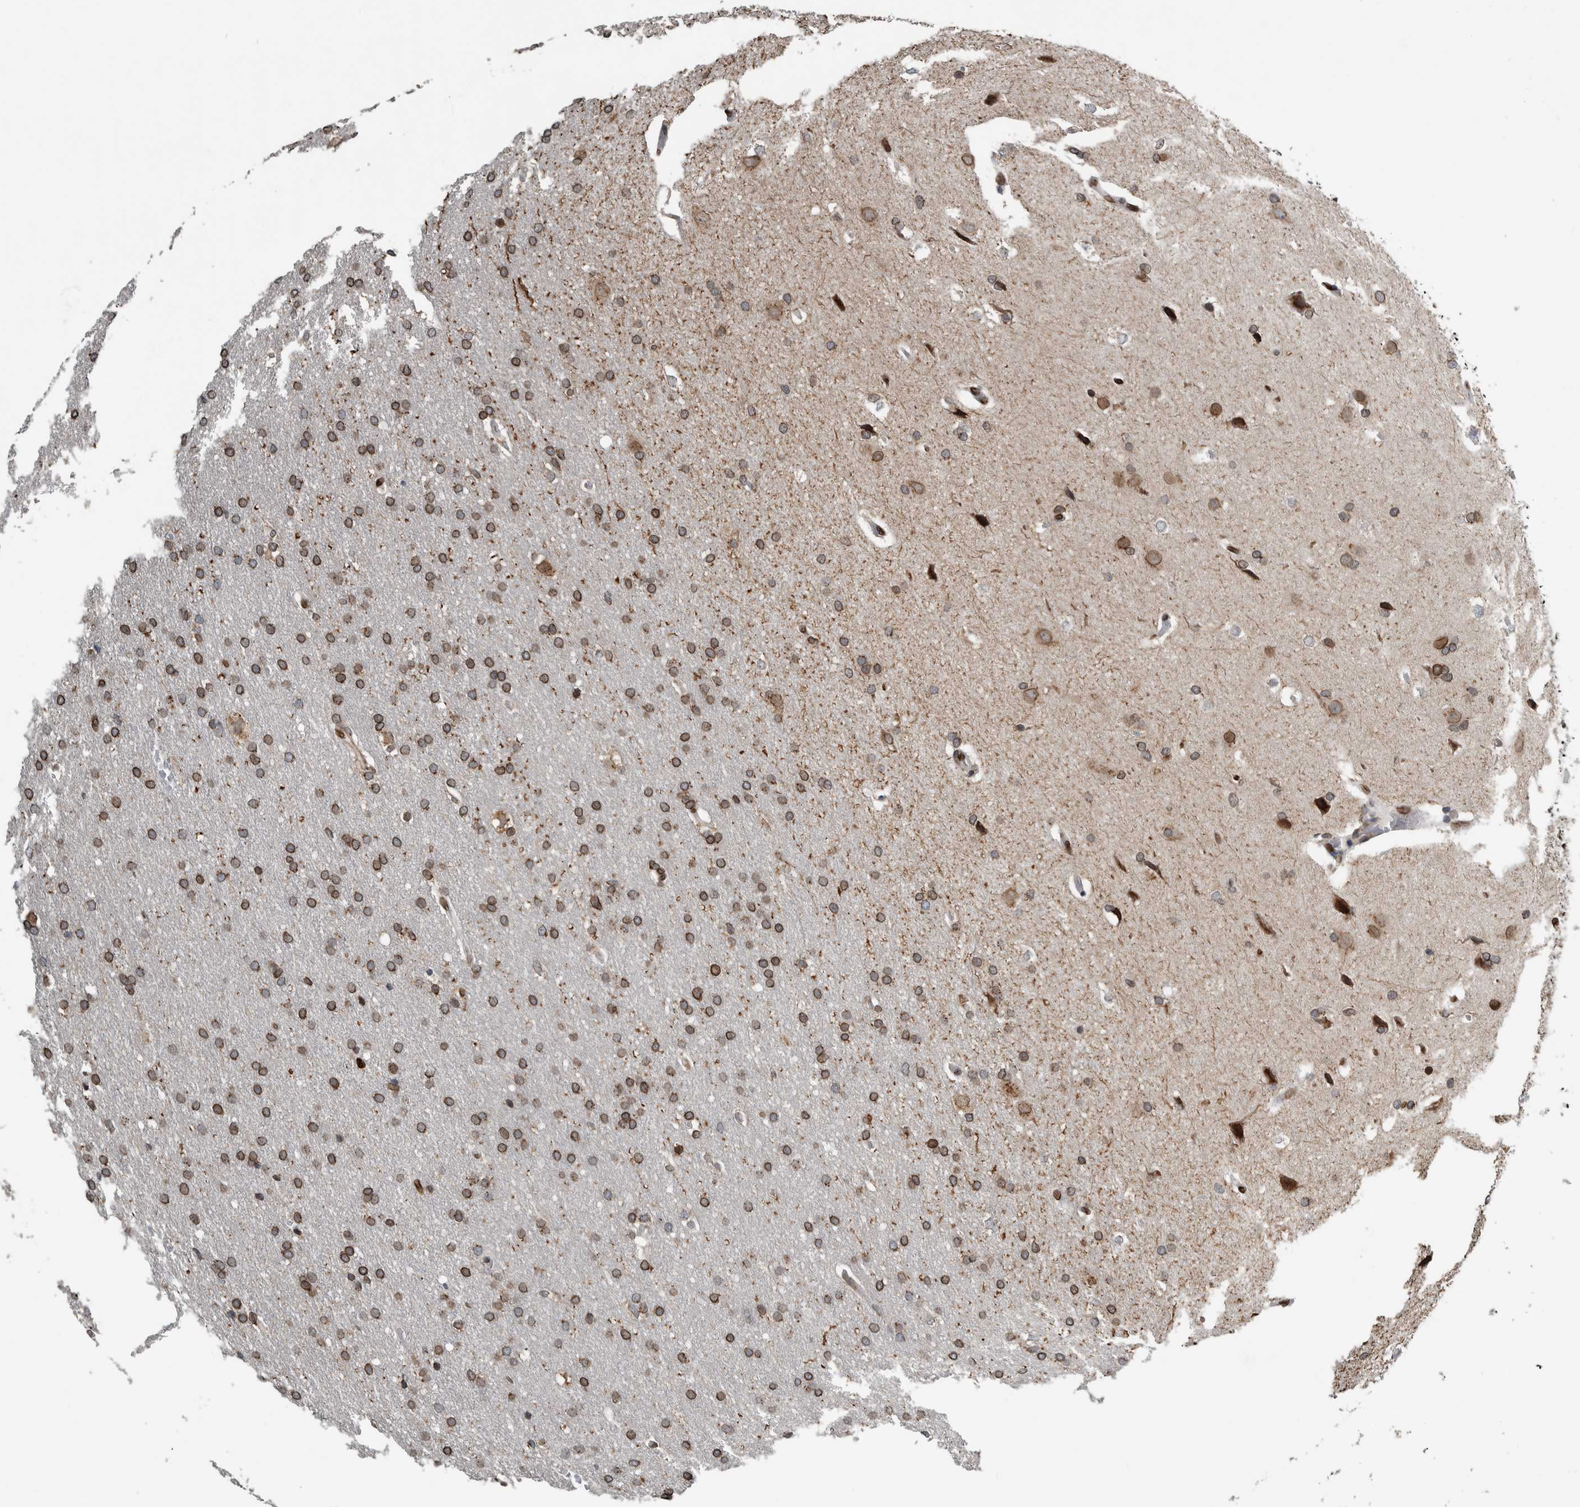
{"staining": {"intensity": "moderate", "quantity": ">75%", "location": "cytoplasmic/membranous,nuclear"}, "tissue": "glioma", "cell_type": "Tumor cells", "image_type": "cancer", "snomed": [{"axis": "morphology", "description": "Glioma, malignant, Low grade"}, {"axis": "topography", "description": "Brain"}], "caption": "Immunohistochemistry (DAB) staining of human glioma reveals moderate cytoplasmic/membranous and nuclear protein positivity in about >75% of tumor cells.", "gene": "FAM135B", "patient": {"sex": "female", "age": 37}}